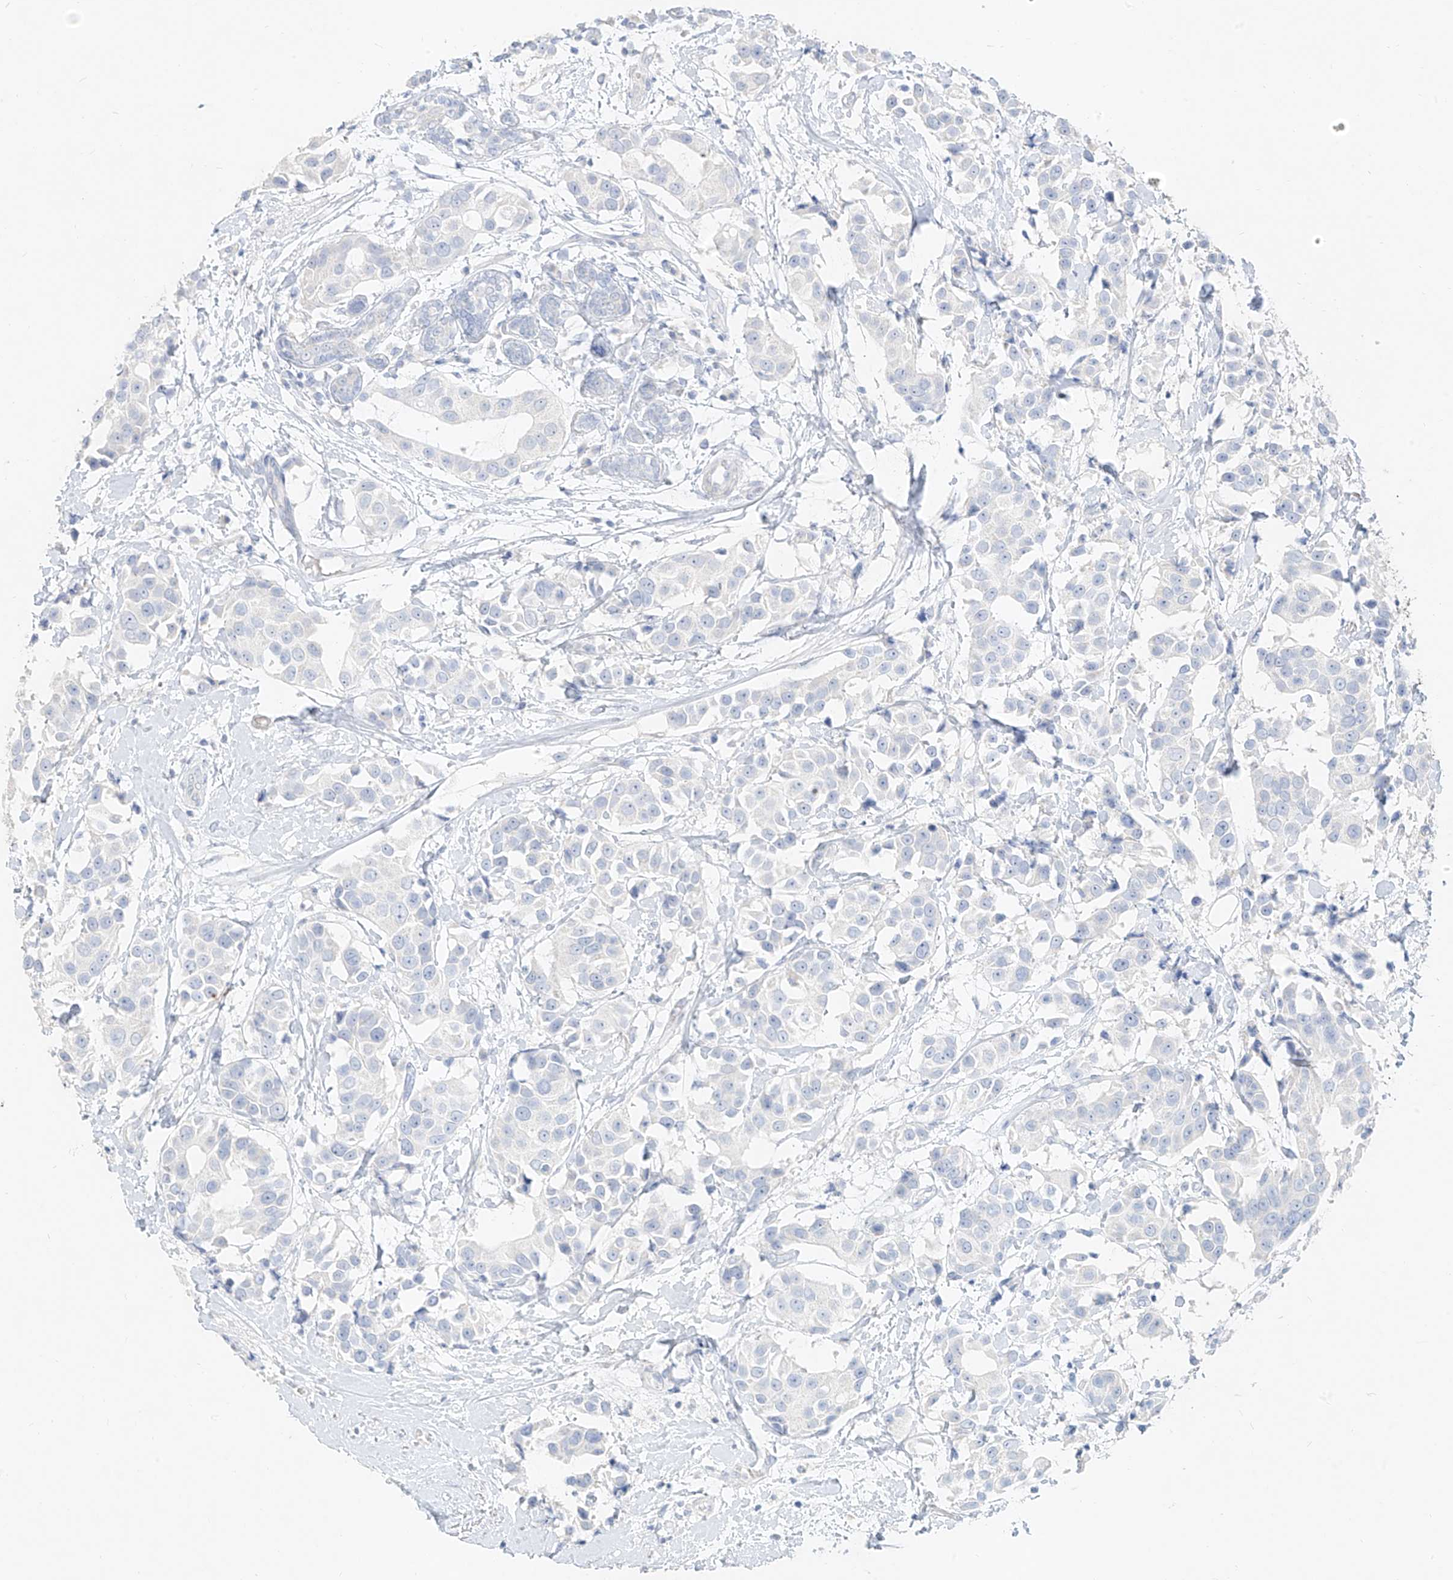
{"staining": {"intensity": "negative", "quantity": "none", "location": "none"}, "tissue": "breast cancer", "cell_type": "Tumor cells", "image_type": "cancer", "snomed": [{"axis": "morphology", "description": "Normal tissue, NOS"}, {"axis": "morphology", "description": "Duct carcinoma"}, {"axis": "topography", "description": "Breast"}], "caption": "Breast cancer (invasive ductal carcinoma) was stained to show a protein in brown. There is no significant positivity in tumor cells. Brightfield microscopy of immunohistochemistry (IHC) stained with DAB (brown) and hematoxylin (blue), captured at high magnification.", "gene": "ZZEF1", "patient": {"sex": "female", "age": 39}}